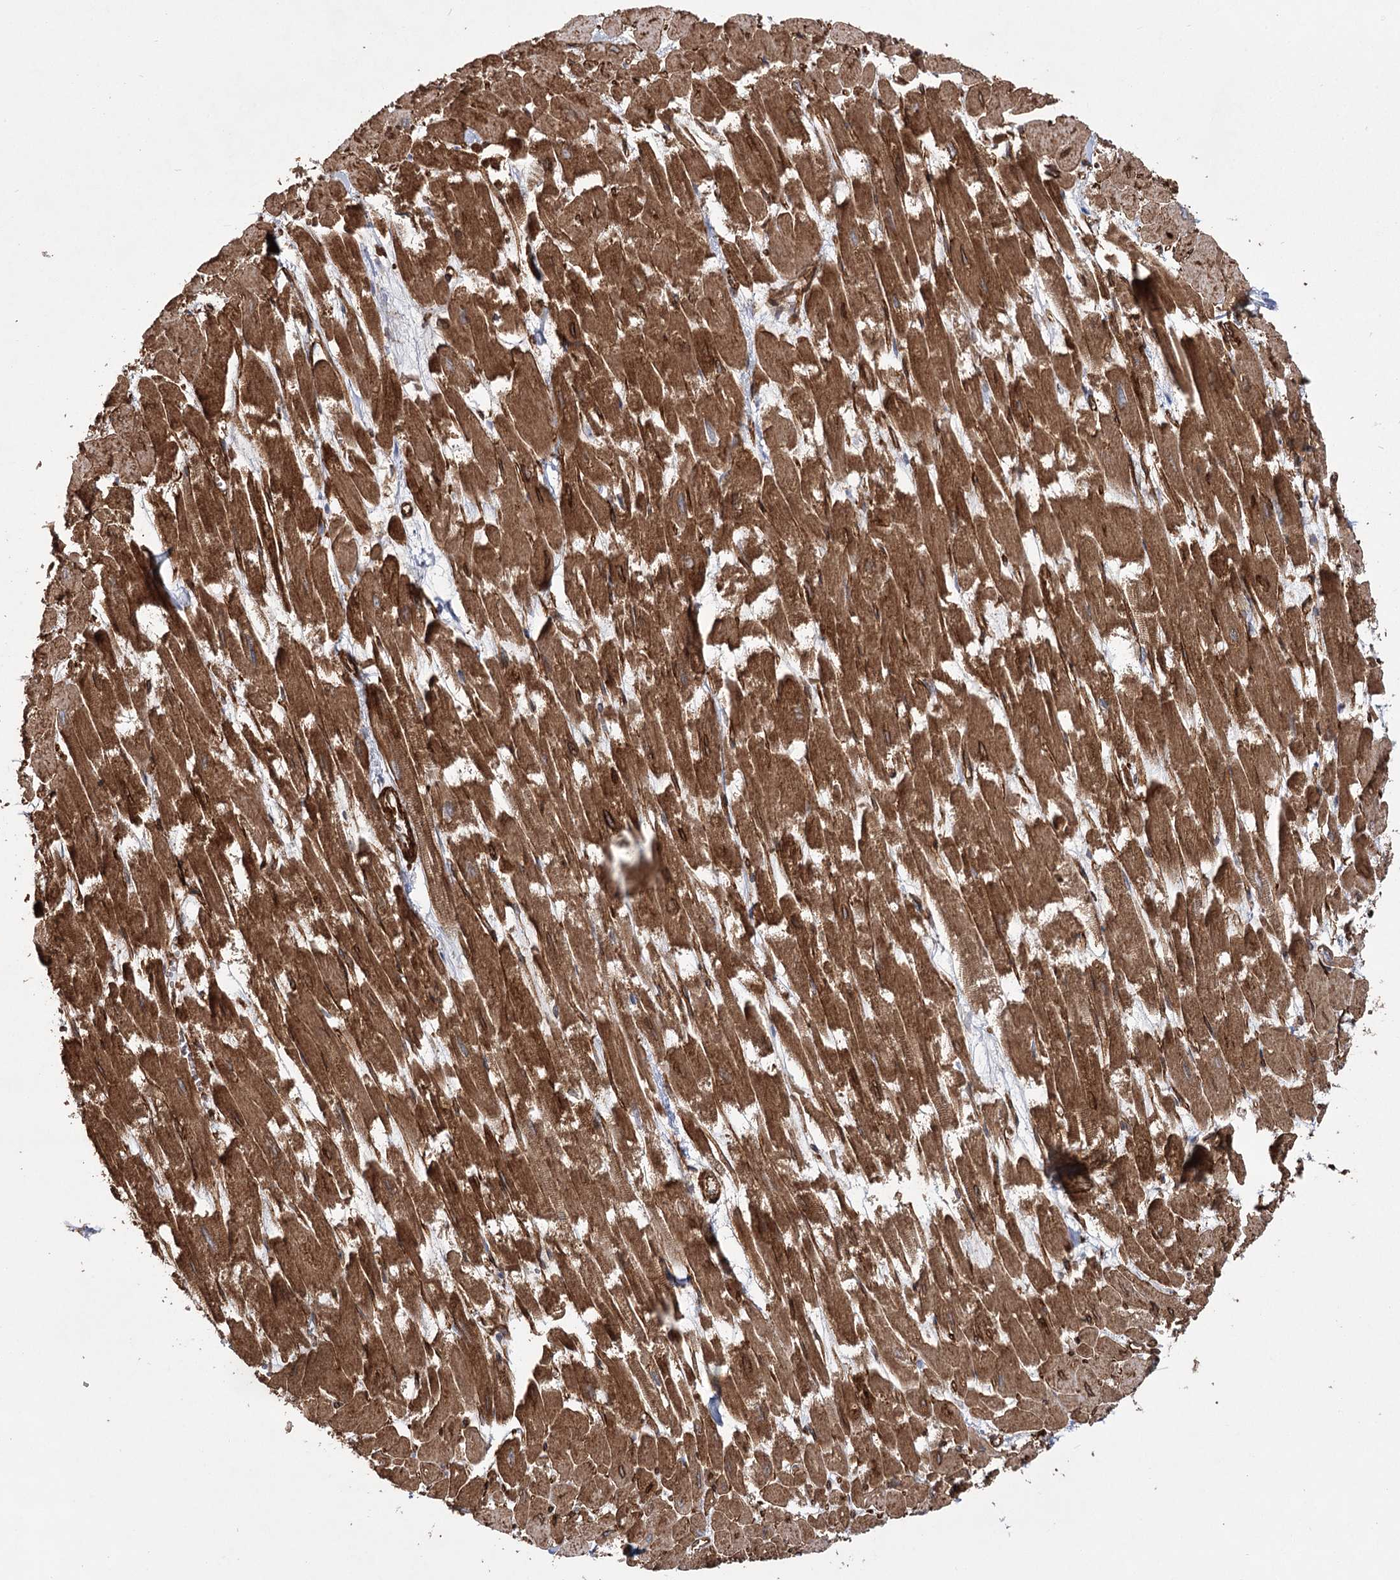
{"staining": {"intensity": "strong", "quantity": ">75%", "location": "cytoplasmic/membranous"}, "tissue": "heart muscle", "cell_type": "Cardiomyocytes", "image_type": "normal", "snomed": [{"axis": "morphology", "description": "Normal tissue, NOS"}, {"axis": "topography", "description": "Heart"}], "caption": "A brown stain shows strong cytoplasmic/membranous staining of a protein in cardiomyocytes of unremarkable heart muscle.", "gene": "TMEM164", "patient": {"sex": "male", "age": 54}}